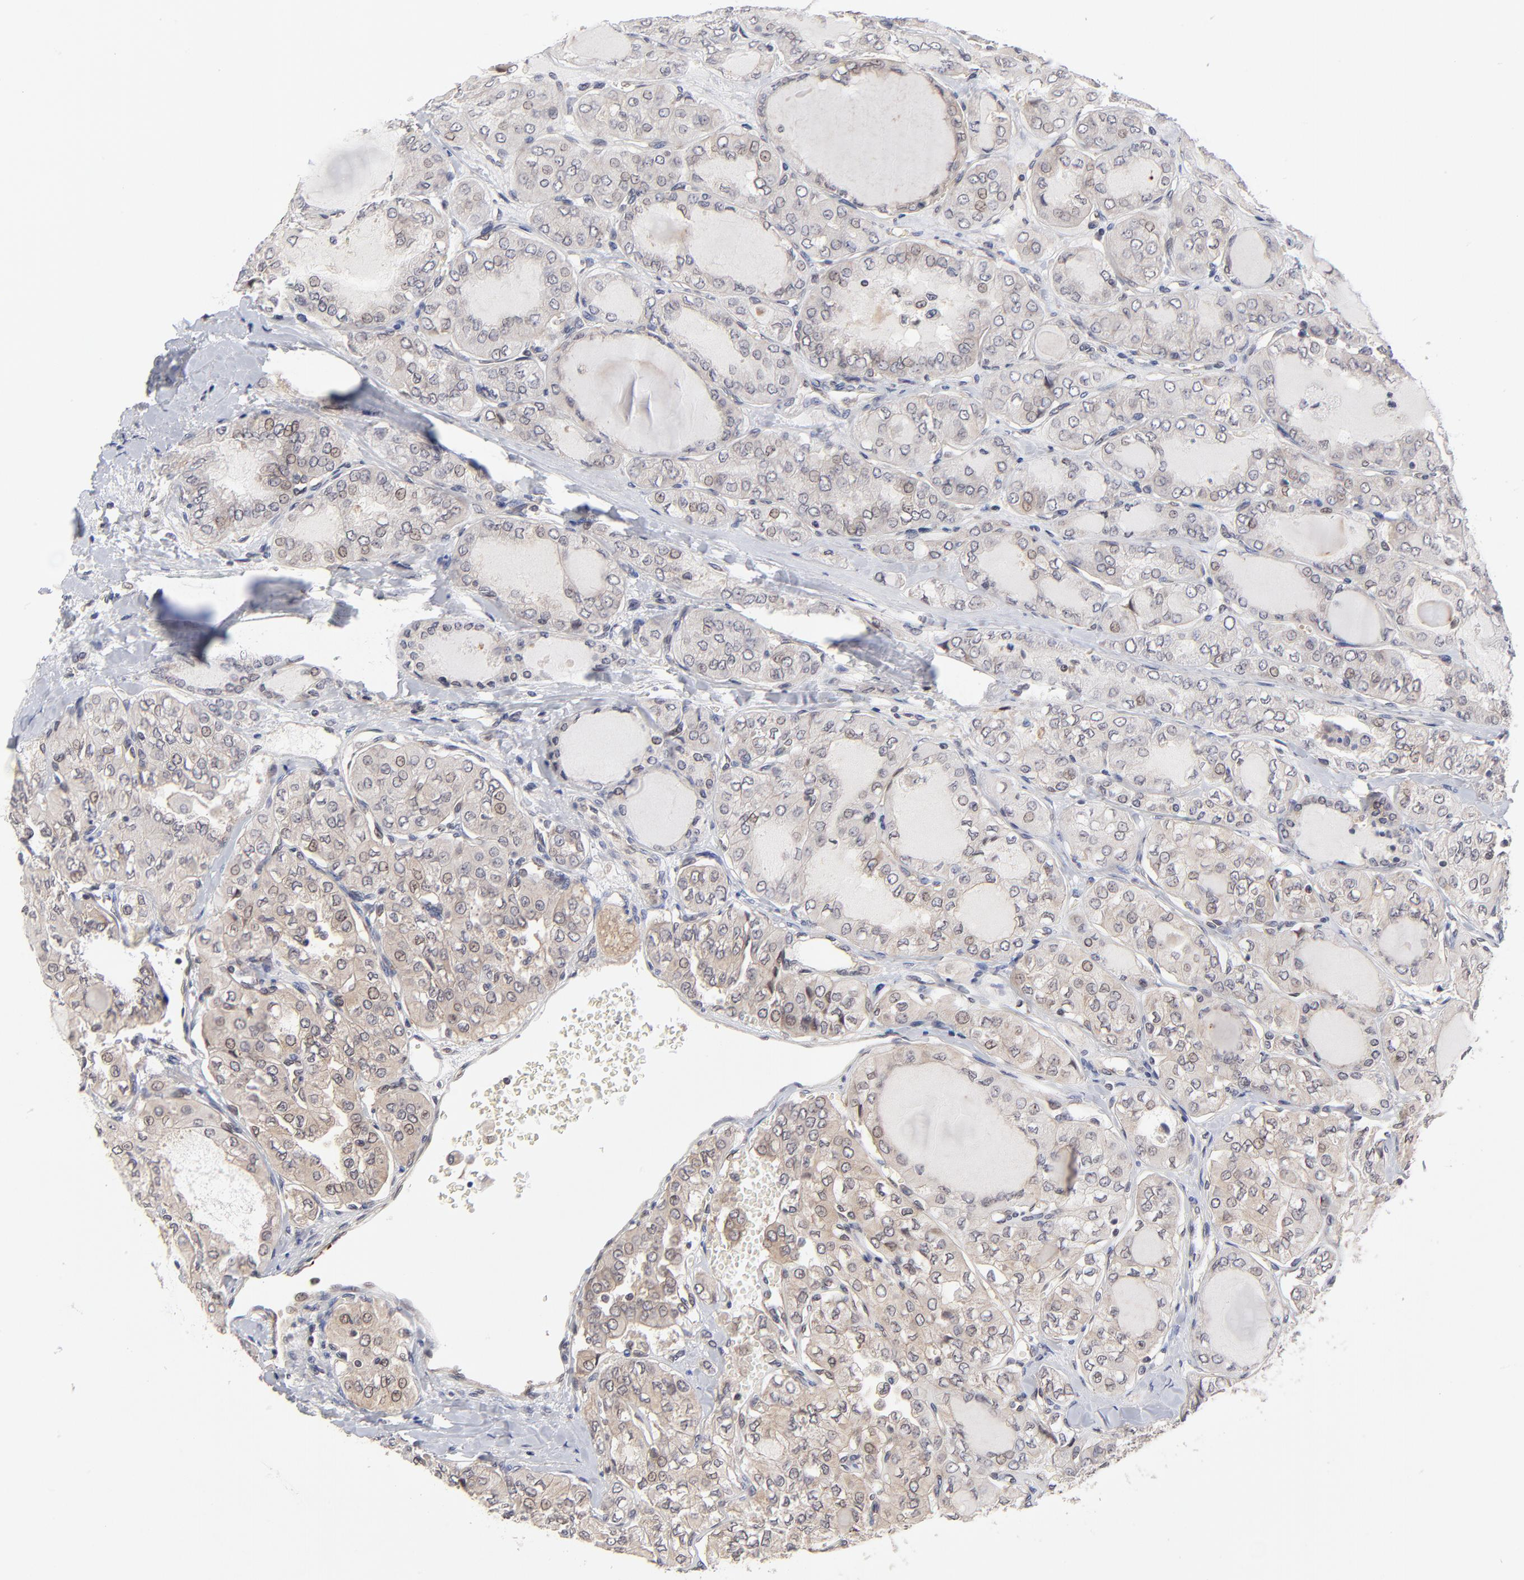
{"staining": {"intensity": "moderate", "quantity": ">75%", "location": "cytoplasmic/membranous"}, "tissue": "thyroid cancer", "cell_type": "Tumor cells", "image_type": "cancer", "snomed": [{"axis": "morphology", "description": "Papillary adenocarcinoma, NOS"}, {"axis": "topography", "description": "Thyroid gland"}], "caption": "Human thyroid cancer (papillary adenocarcinoma) stained with a brown dye demonstrates moderate cytoplasmic/membranous positive positivity in approximately >75% of tumor cells.", "gene": "ZNF157", "patient": {"sex": "male", "age": 20}}